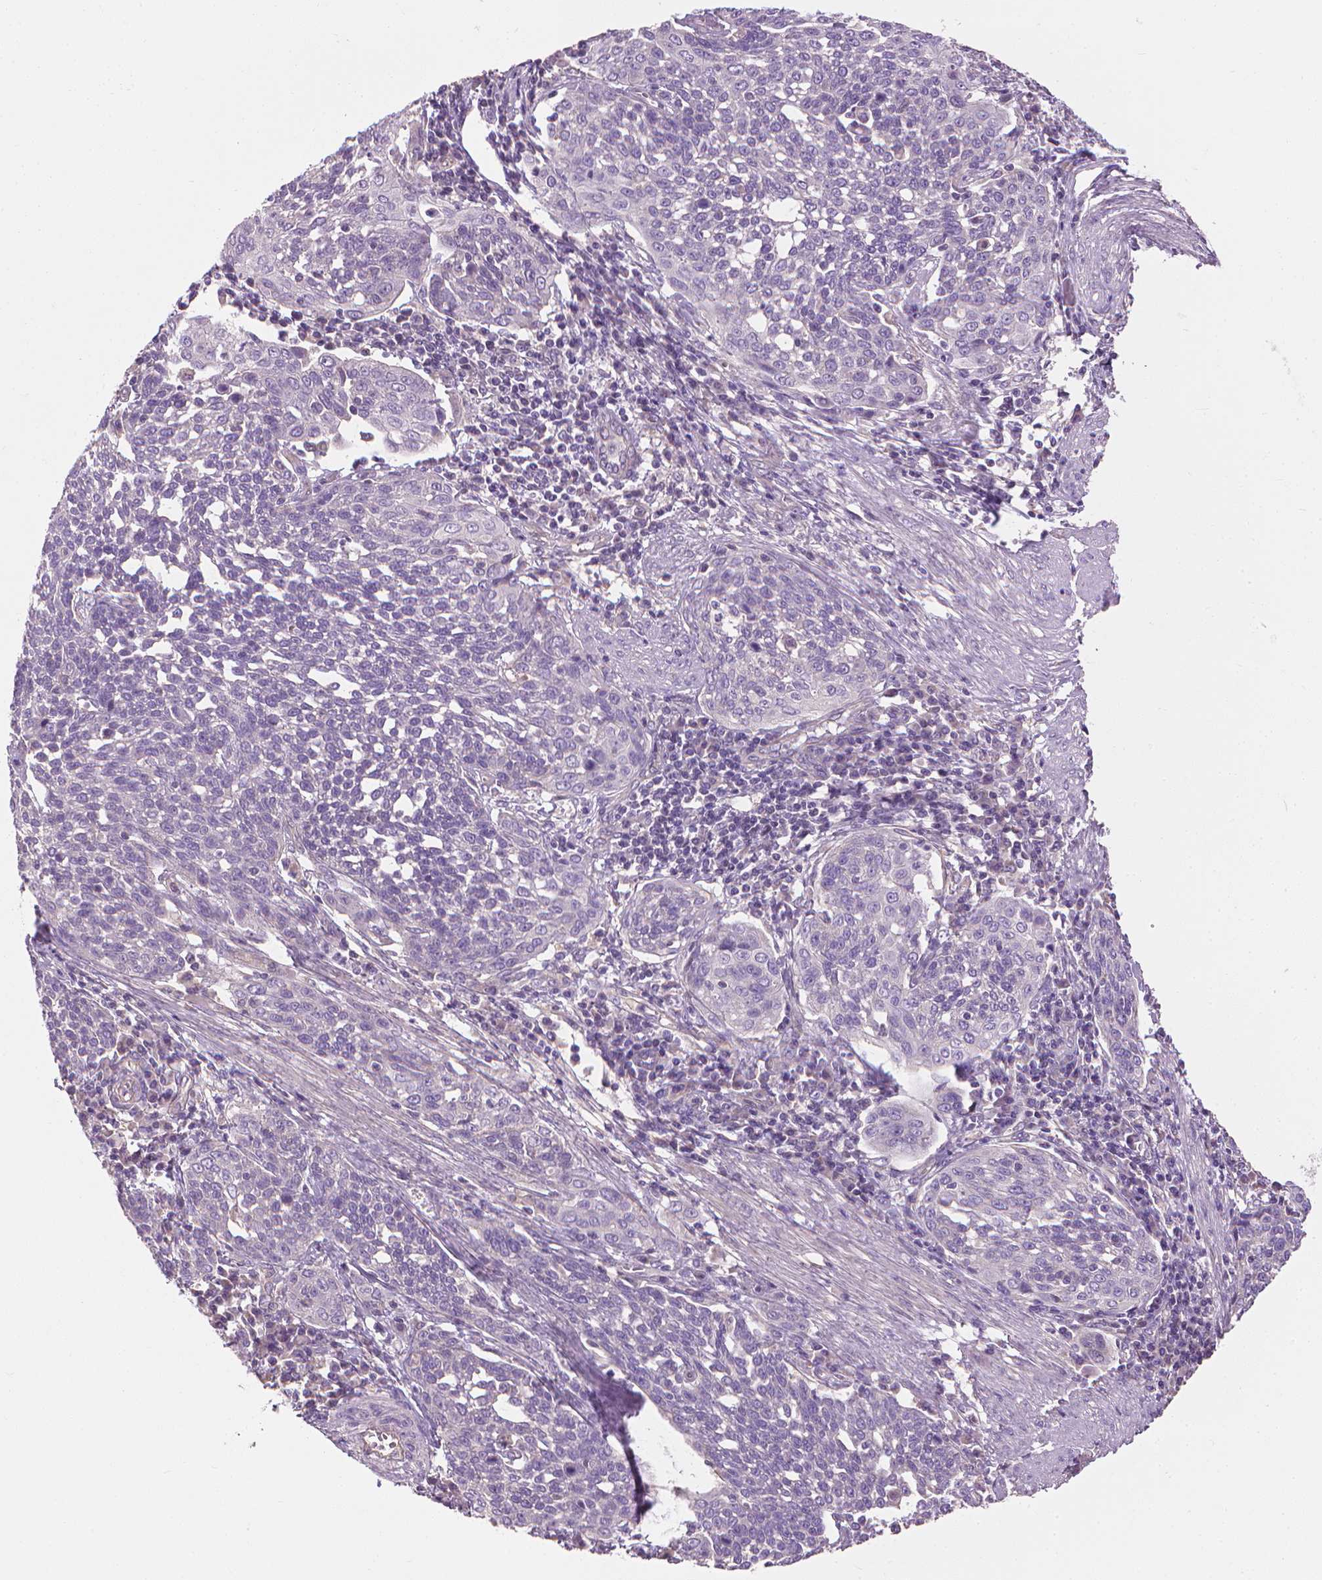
{"staining": {"intensity": "negative", "quantity": "none", "location": "none"}, "tissue": "cervical cancer", "cell_type": "Tumor cells", "image_type": "cancer", "snomed": [{"axis": "morphology", "description": "Squamous cell carcinoma, NOS"}, {"axis": "topography", "description": "Cervix"}], "caption": "The immunohistochemistry (IHC) micrograph has no significant positivity in tumor cells of cervical cancer (squamous cell carcinoma) tissue.", "gene": "RIIAD1", "patient": {"sex": "female", "age": 34}}